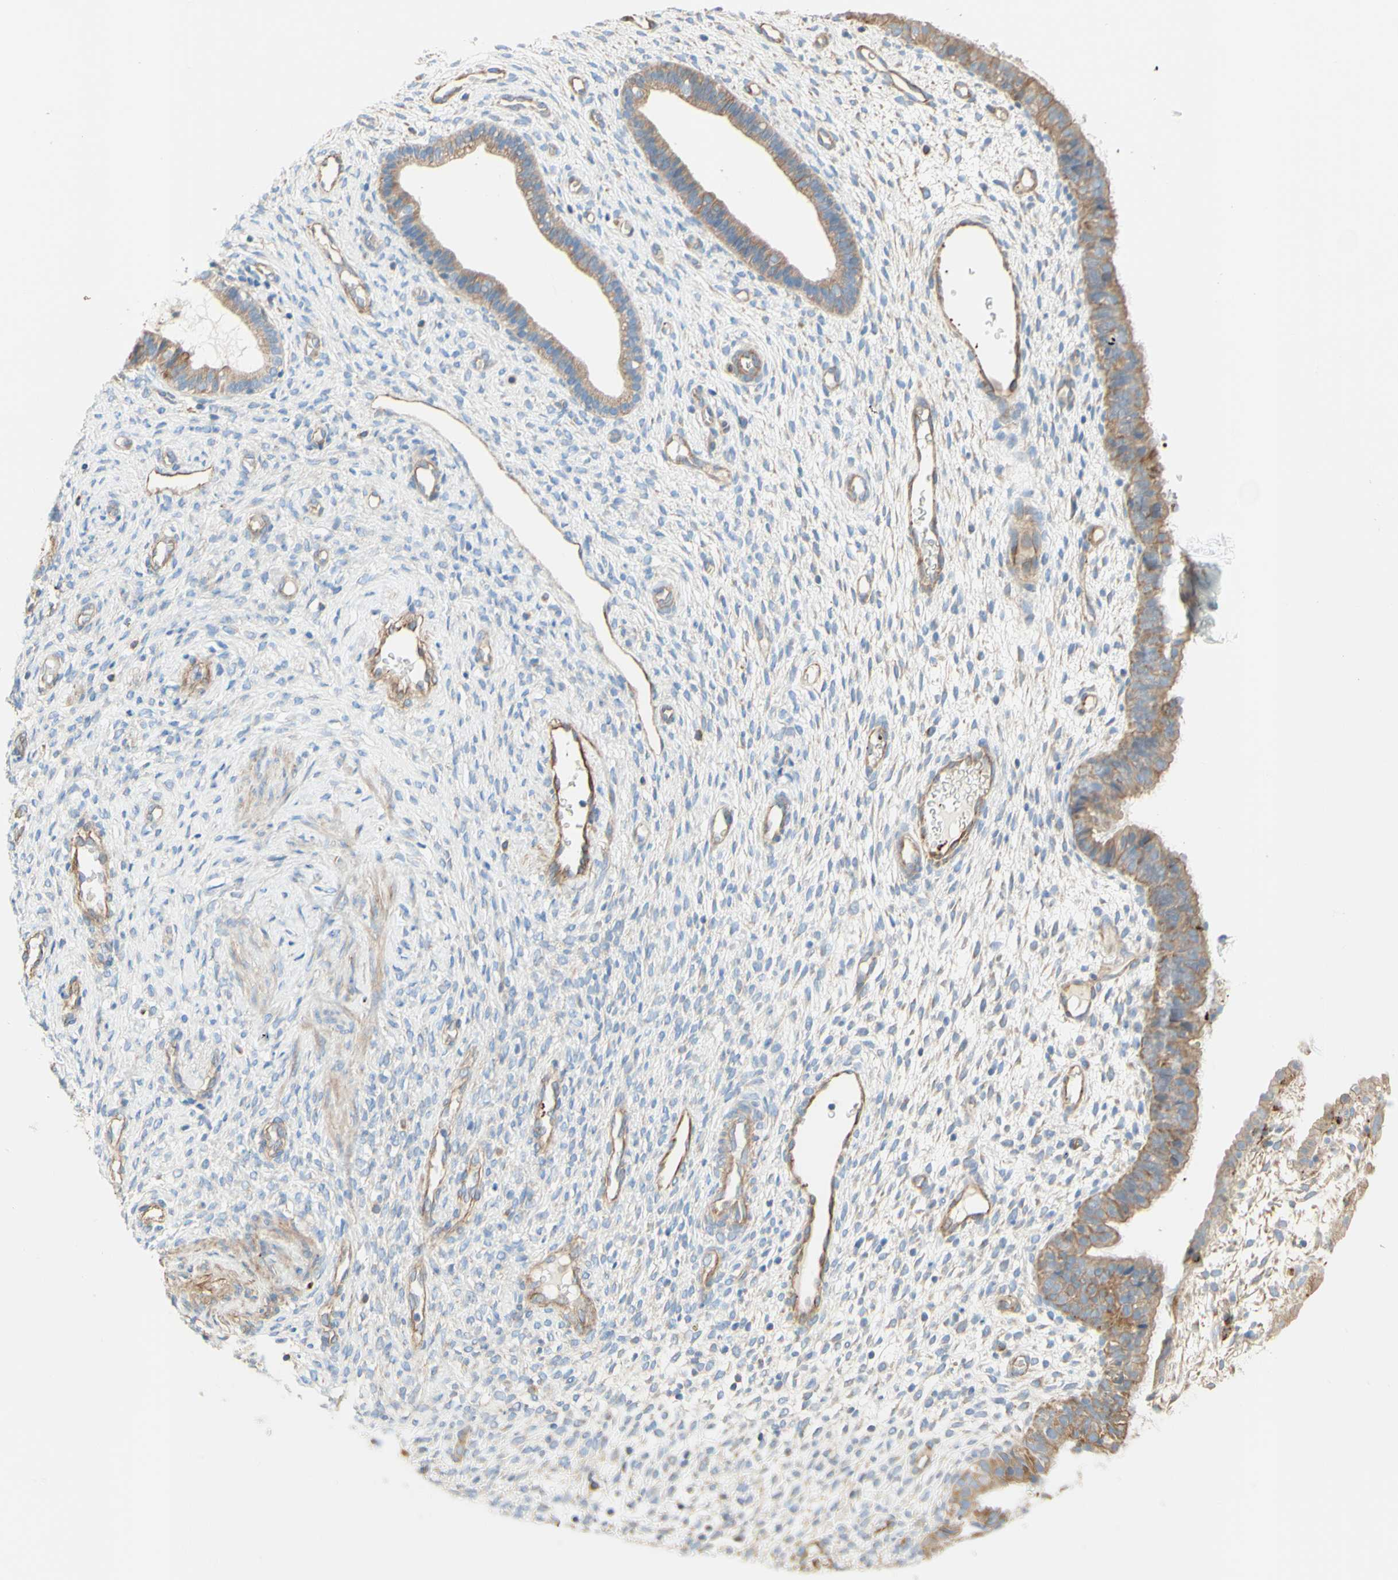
{"staining": {"intensity": "negative", "quantity": "none", "location": "none"}, "tissue": "endometrium", "cell_type": "Cells in endometrial stroma", "image_type": "normal", "snomed": [{"axis": "morphology", "description": "Normal tissue, NOS"}, {"axis": "topography", "description": "Endometrium"}], "caption": "Normal endometrium was stained to show a protein in brown. There is no significant expression in cells in endometrial stroma. (DAB (3,3'-diaminobenzidine) immunohistochemistry visualized using brightfield microscopy, high magnification).", "gene": "ENDOD1", "patient": {"sex": "female", "age": 61}}